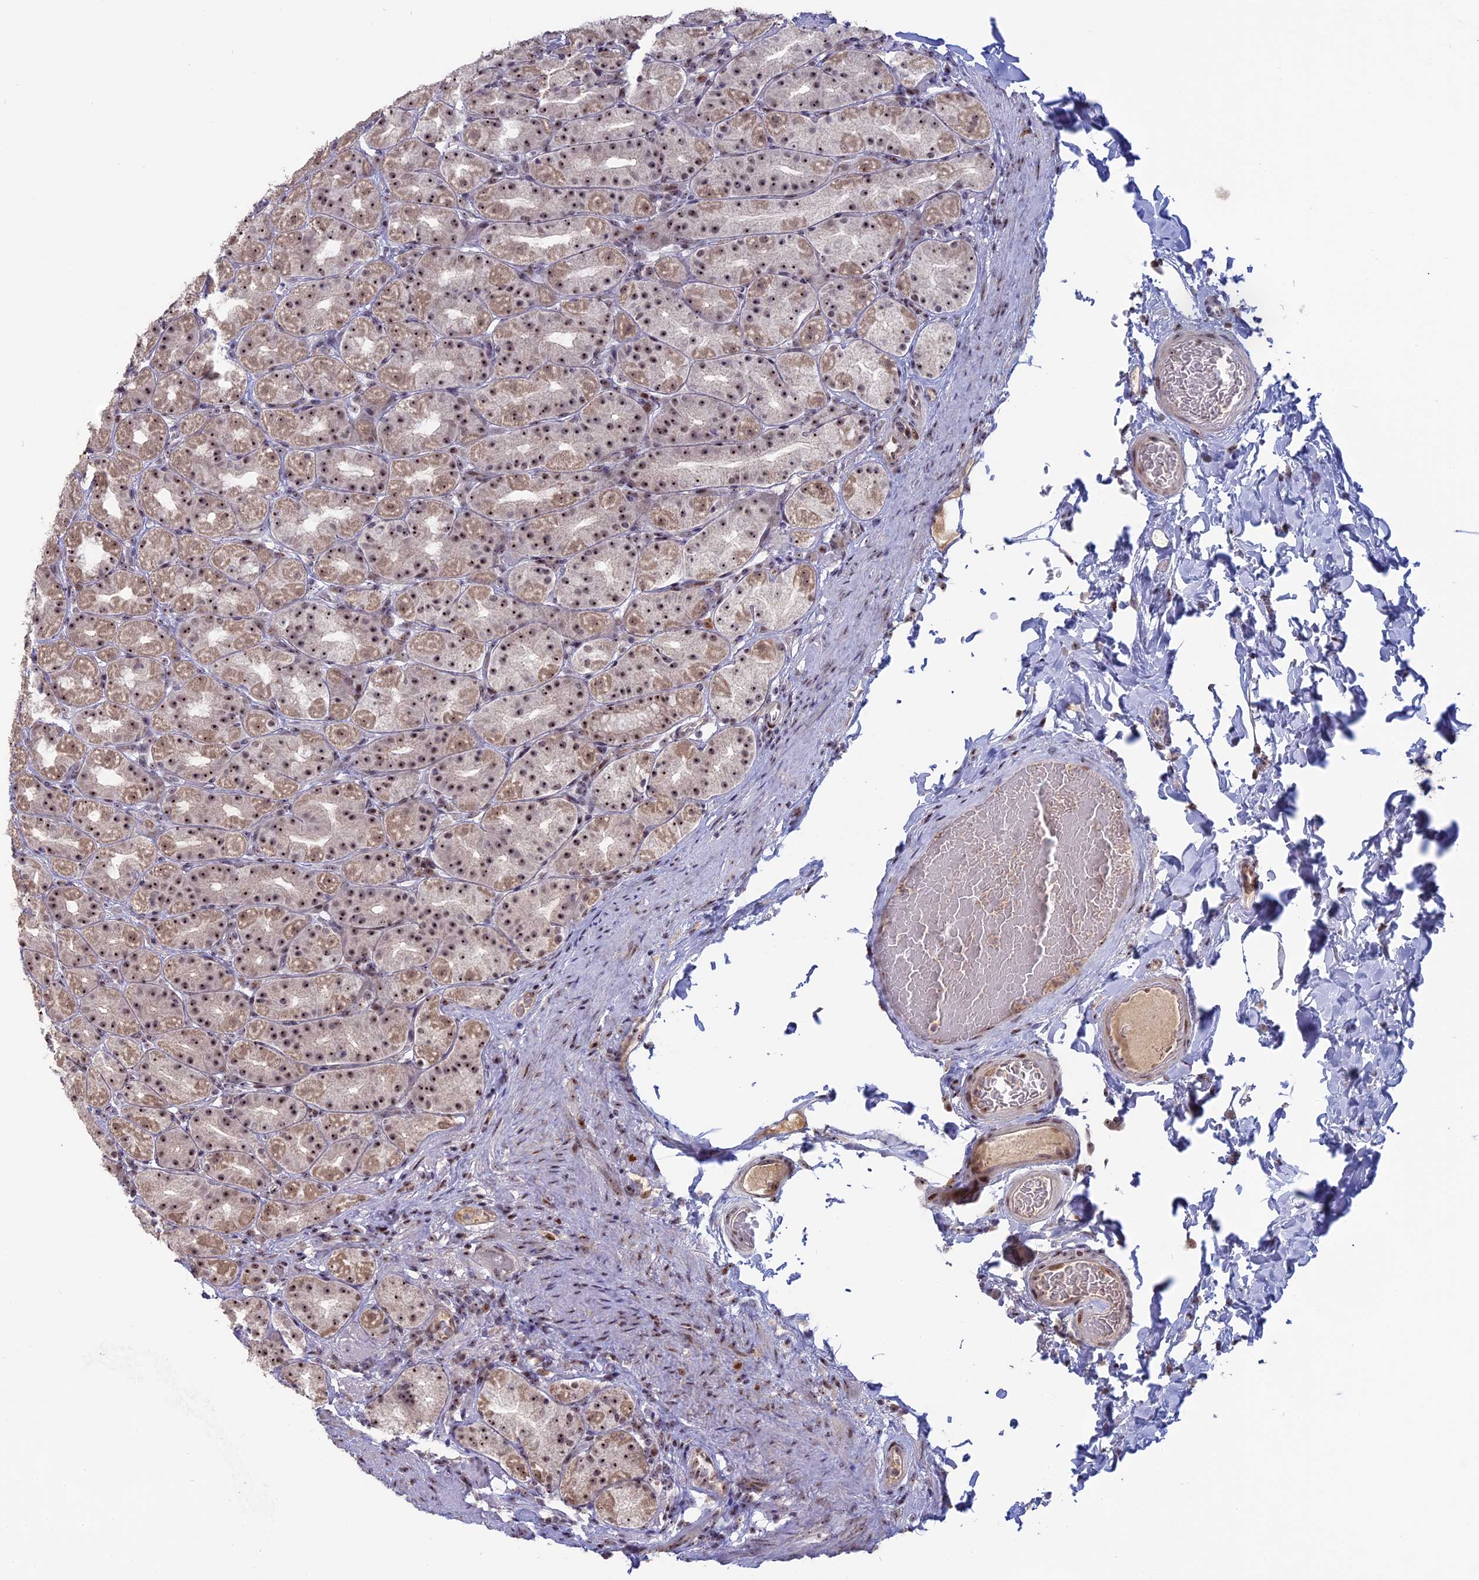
{"staining": {"intensity": "moderate", "quantity": ">75%", "location": "cytoplasmic/membranous,nuclear"}, "tissue": "stomach", "cell_type": "Glandular cells", "image_type": "normal", "snomed": [{"axis": "morphology", "description": "Normal tissue, NOS"}, {"axis": "topography", "description": "Stomach, upper"}], "caption": "IHC (DAB (3,3'-diaminobenzidine)) staining of unremarkable human stomach exhibits moderate cytoplasmic/membranous,nuclear protein positivity in about >75% of glandular cells.", "gene": "FAM131A", "patient": {"sex": "male", "age": 68}}